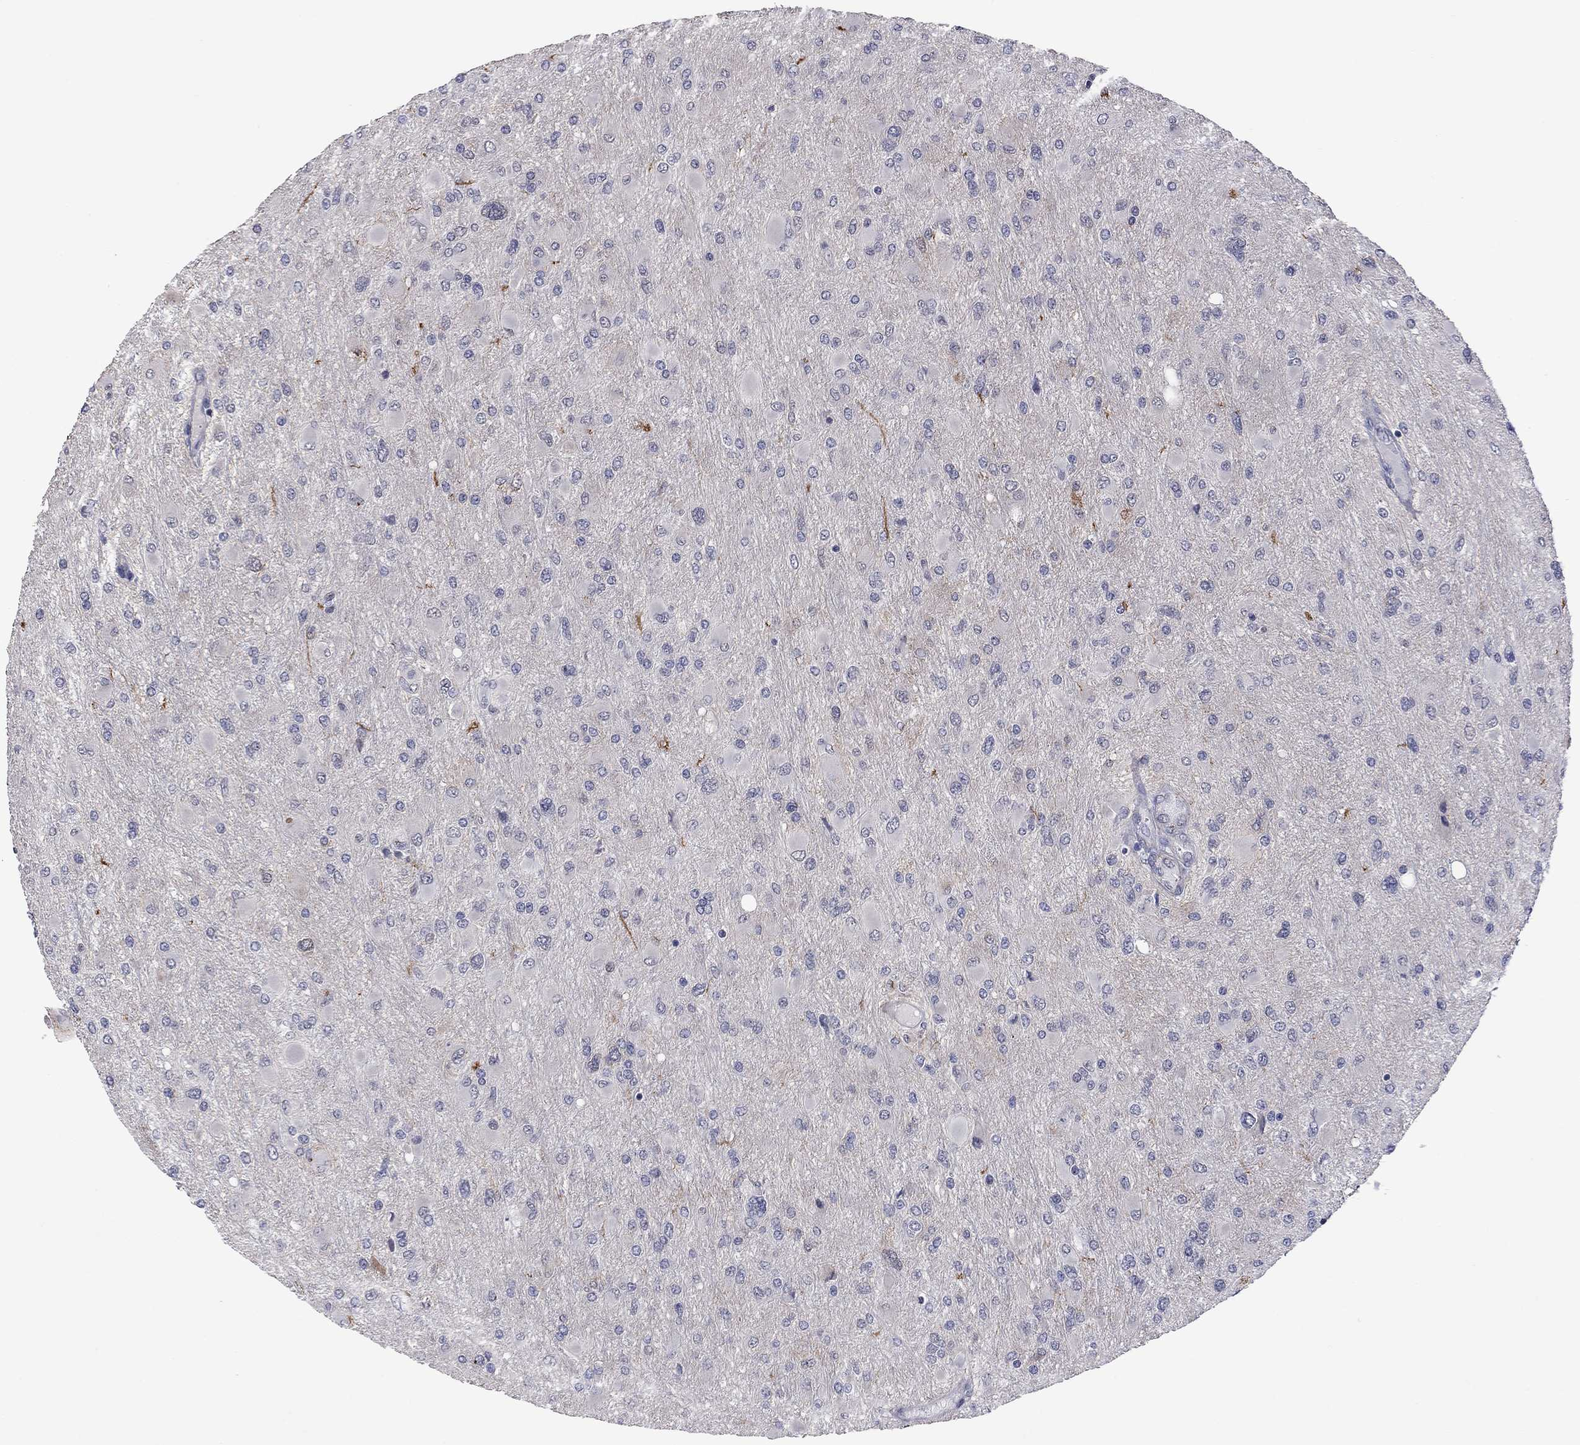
{"staining": {"intensity": "negative", "quantity": "none", "location": "none"}, "tissue": "glioma", "cell_type": "Tumor cells", "image_type": "cancer", "snomed": [{"axis": "morphology", "description": "Glioma, malignant, High grade"}, {"axis": "topography", "description": "Cerebral cortex"}], "caption": "Immunohistochemistry (IHC) photomicrograph of neoplastic tissue: malignant glioma (high-grade) stained with DAB reveals no significant protein expression in tumor cells.", "gene": "FABP12", "patient": {"sex": "female", "age": 36}}